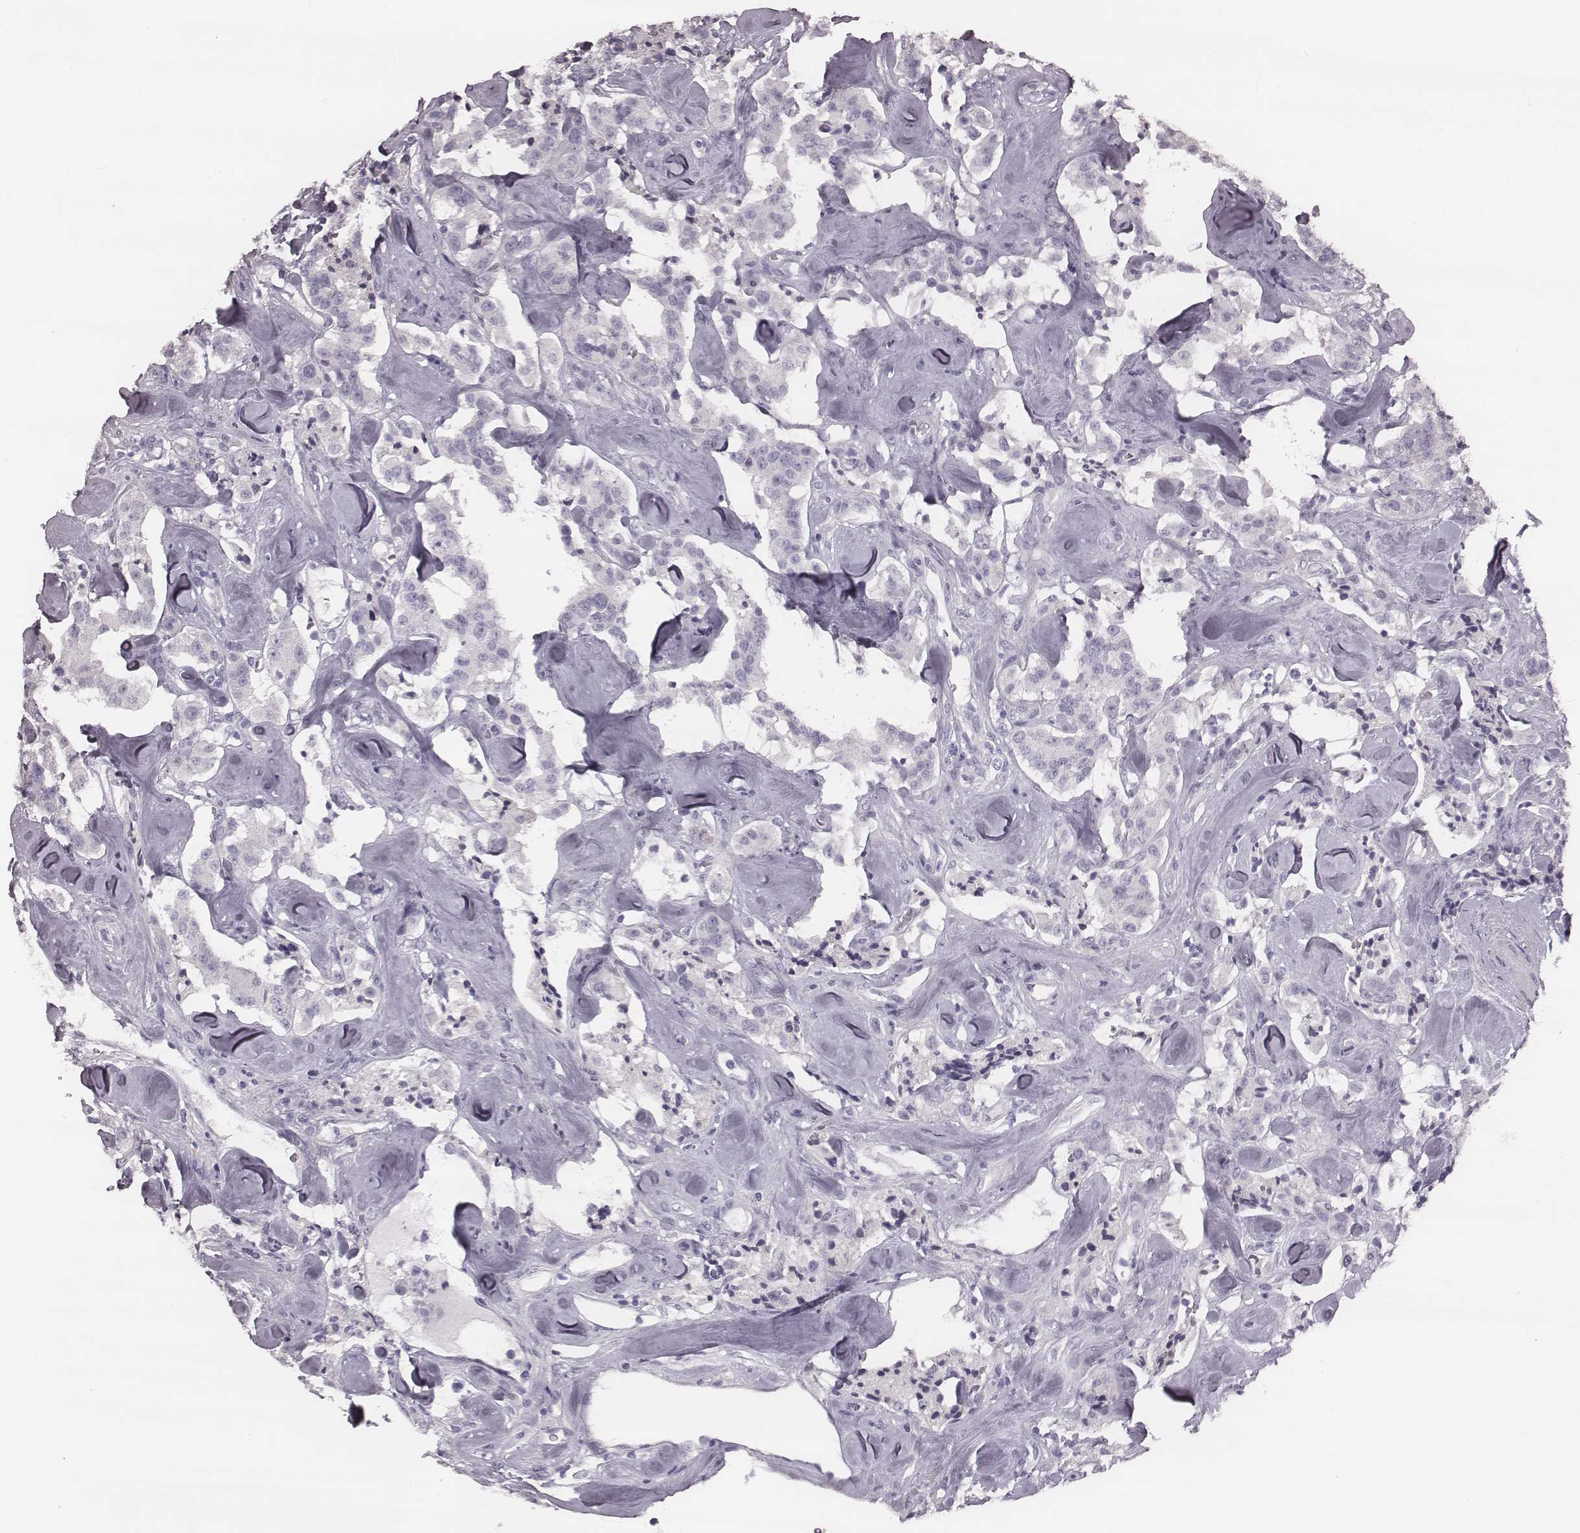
{"staining": {"intensity": "negative", "quantity": "none", "location": "none"}, "tissue": "carcinoid", "cell_type": "Tumor cells", "image_type": "cancer", "snomed": [{"axis": "morphology", "description": "Carcinoid, malignant, NOS"}, {"axis": "topography", "description": "Pancreas"}], "caption": "Carcinoid was stained to show a protein in brown. There is no significant staining in tumor cells.", "gene": "KRT74", "patient": {"sex": "male", "age": 41}}